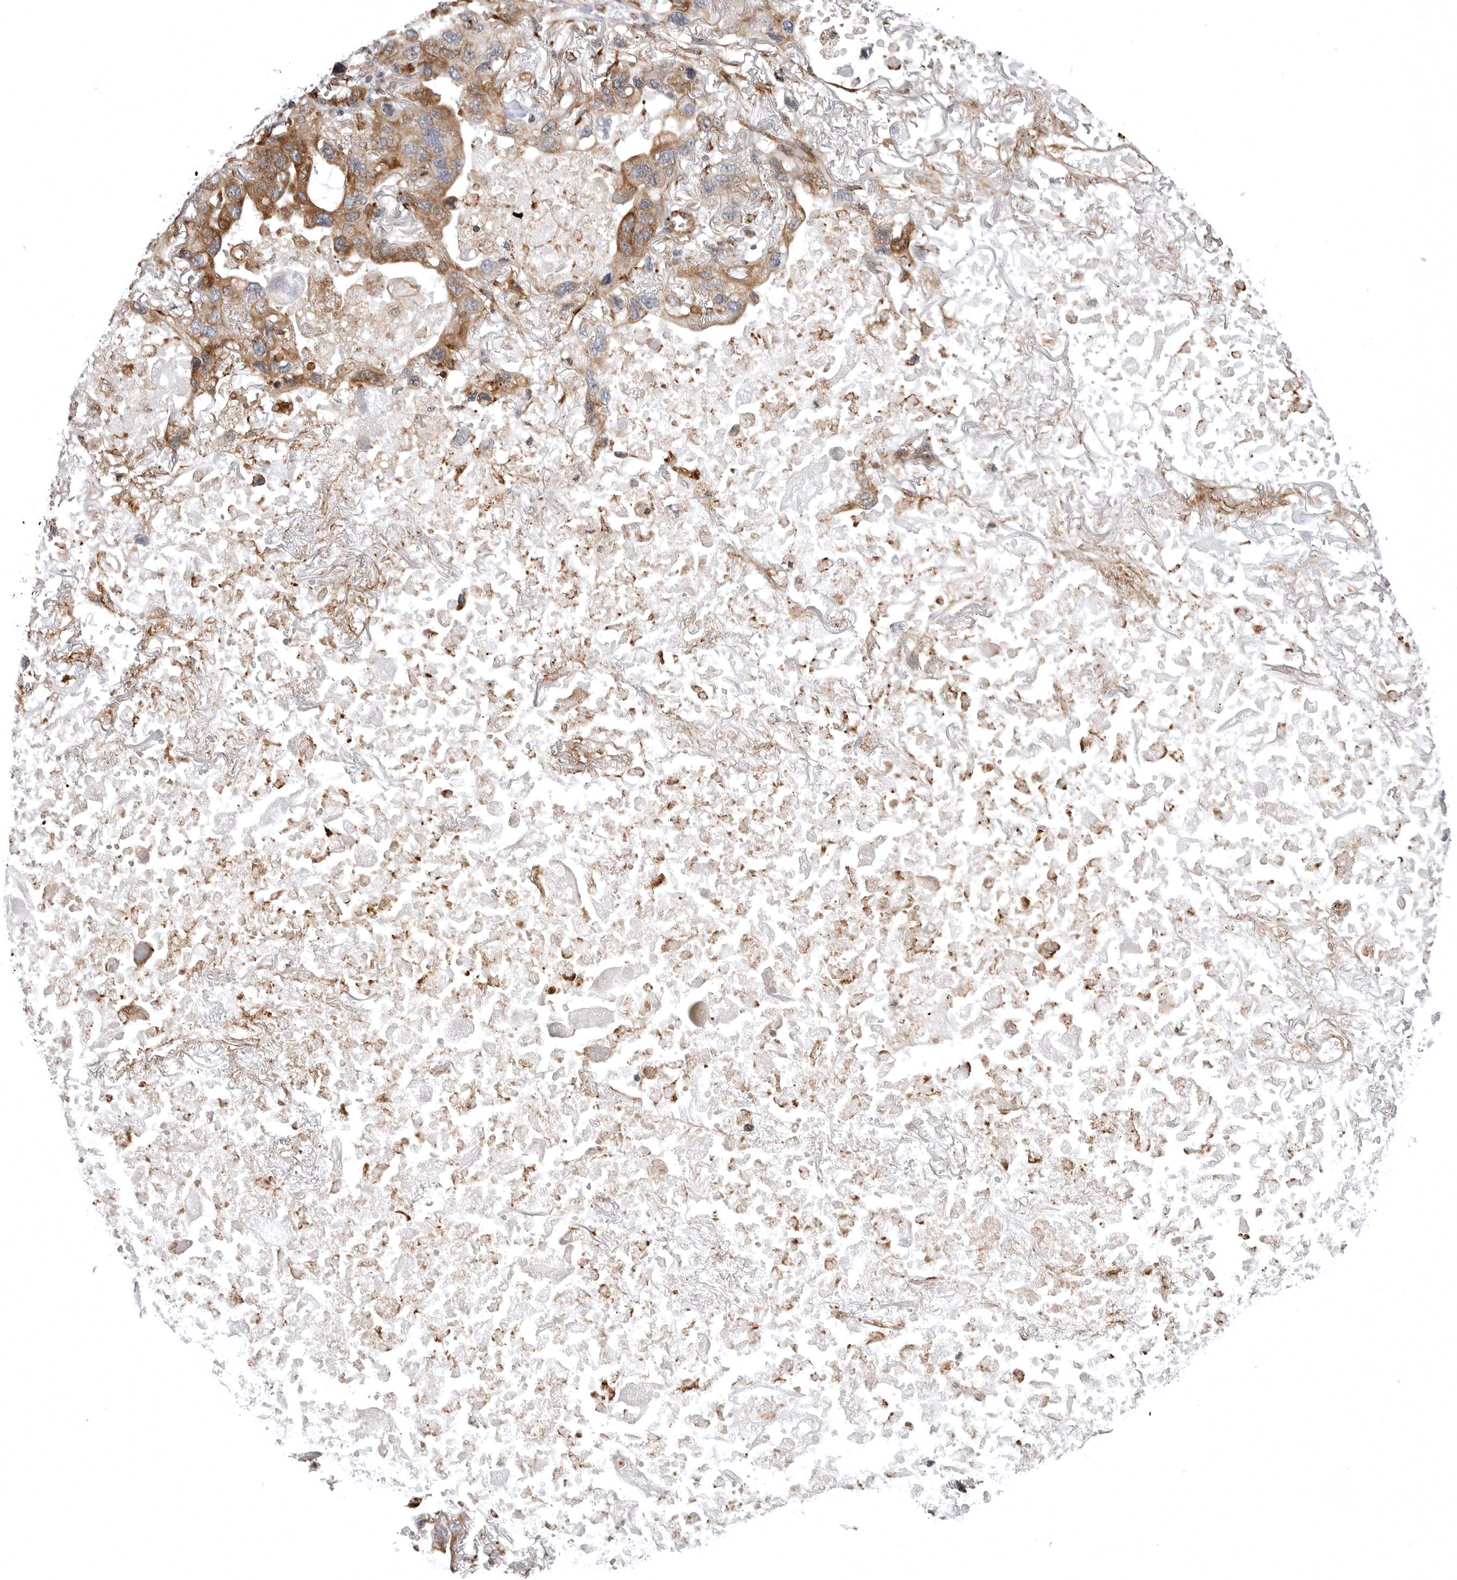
{"staining": {"intensity": "moderate", "quantity": "25%-75%", "location": "cytoplasmic/membranous"}, "tissue": "lung cancer", "cell_type": "Tumor cells", "image_type": "cancer", "snomed": [{"axis": "morphology", "description": "Squamous cell carcinoma, NOS"}, {"axis": "topography", "description": "Lung"}], "caption": "Tumor cells display medium levels of moderate cytoplasmic/membranous expression in approximately 25%-75% of cells in human lung cancer.", "gene": "ARL5A", "patient": {"sex": "female", "age": 73}}